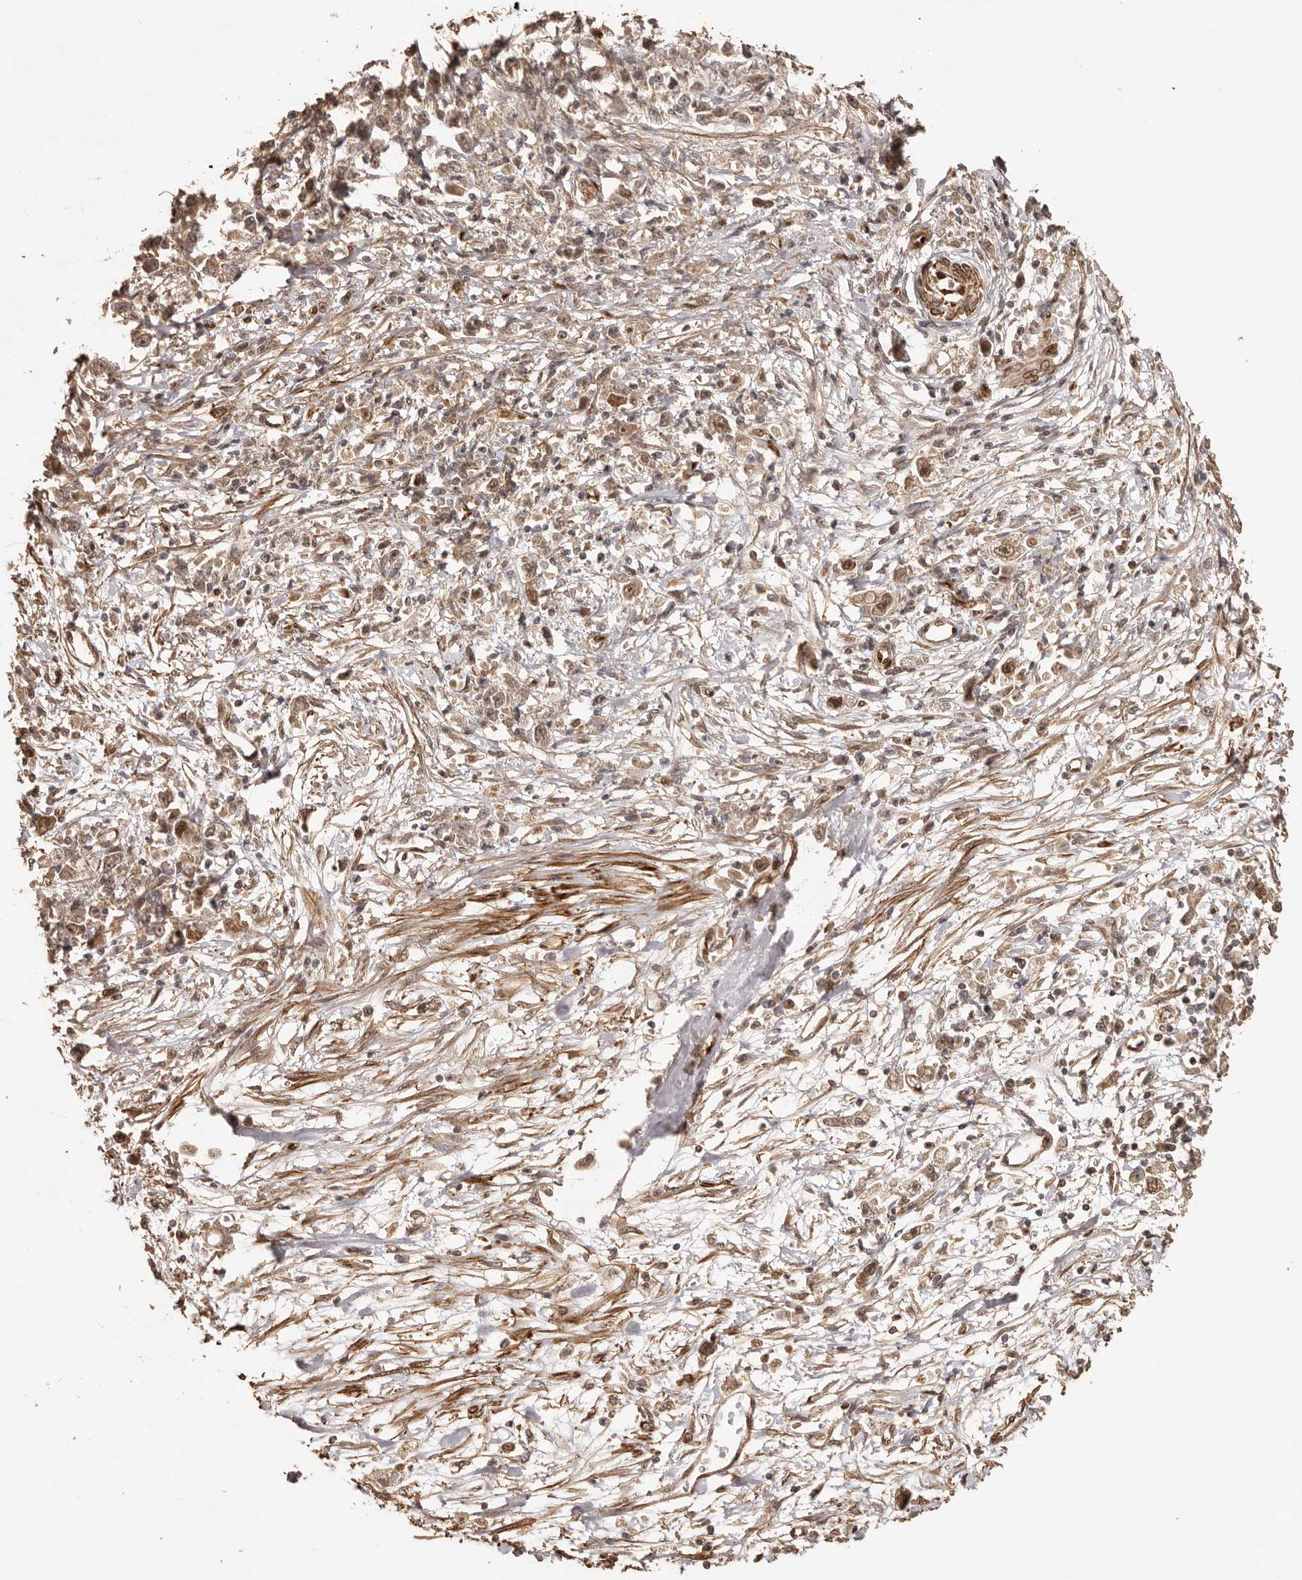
{"staining": {"intensity": "moderate", "quantity": ">75%", "location": "cytoplasmic/membranous,nuclear"}, "tissue": "stomach cancer", "cell_type": "Tumor cells", "image_type": "cancer", "snomed": [{"axis": "morphology", "description": "Adenocarcinoma, NOS"}, {"axis": "topography", "description": "Stomach"}], "caption": "Immunohistochemistry of stomach cancer (adenocarcinoma) displays medium levels of moderate cytoplasmic/membranous and nuclear expression in approximately >75% of tumor cells. Nuclei are stained in blue.", "gene": "UBR2", "patient": {"sex": "female", "age": 59}}